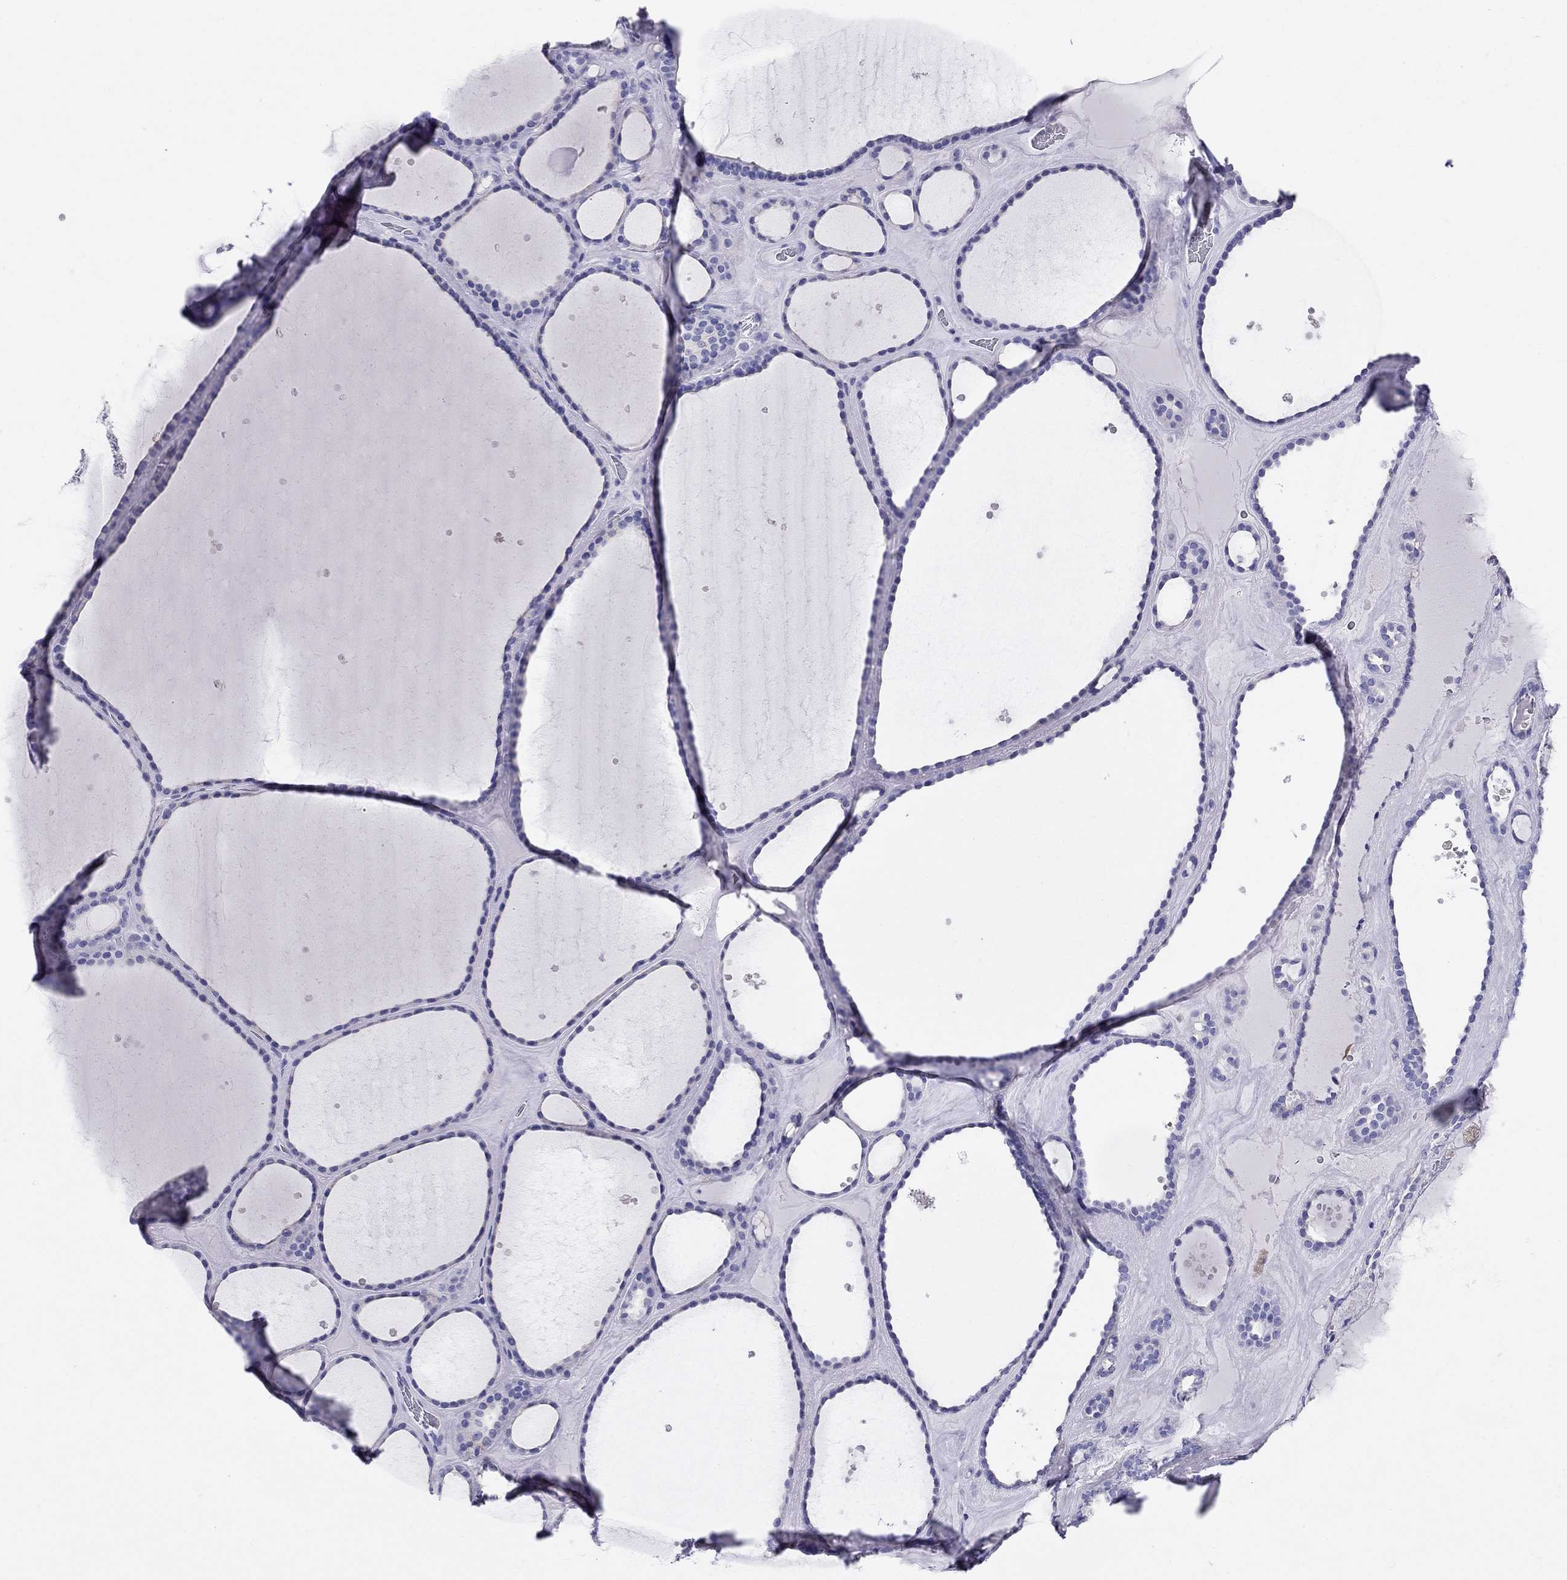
{"staining": {"intensity": "negative", "quantity": "none", "location": "none"}, "tissue": "thyroid gland", "cell_type": "Glandular cells", "image_type": "normal", "snomed": [{"axis": "morphology", "description": "Normal tissue, NOS"}, {"axis": "topography", "description": "Thyroid gland"}], "caption": "Thyroid gland stained for a protein using IHC shows no expression glandular cells.", "gene": "MC5R", "patient": {"sex": "male", "age": 63}}